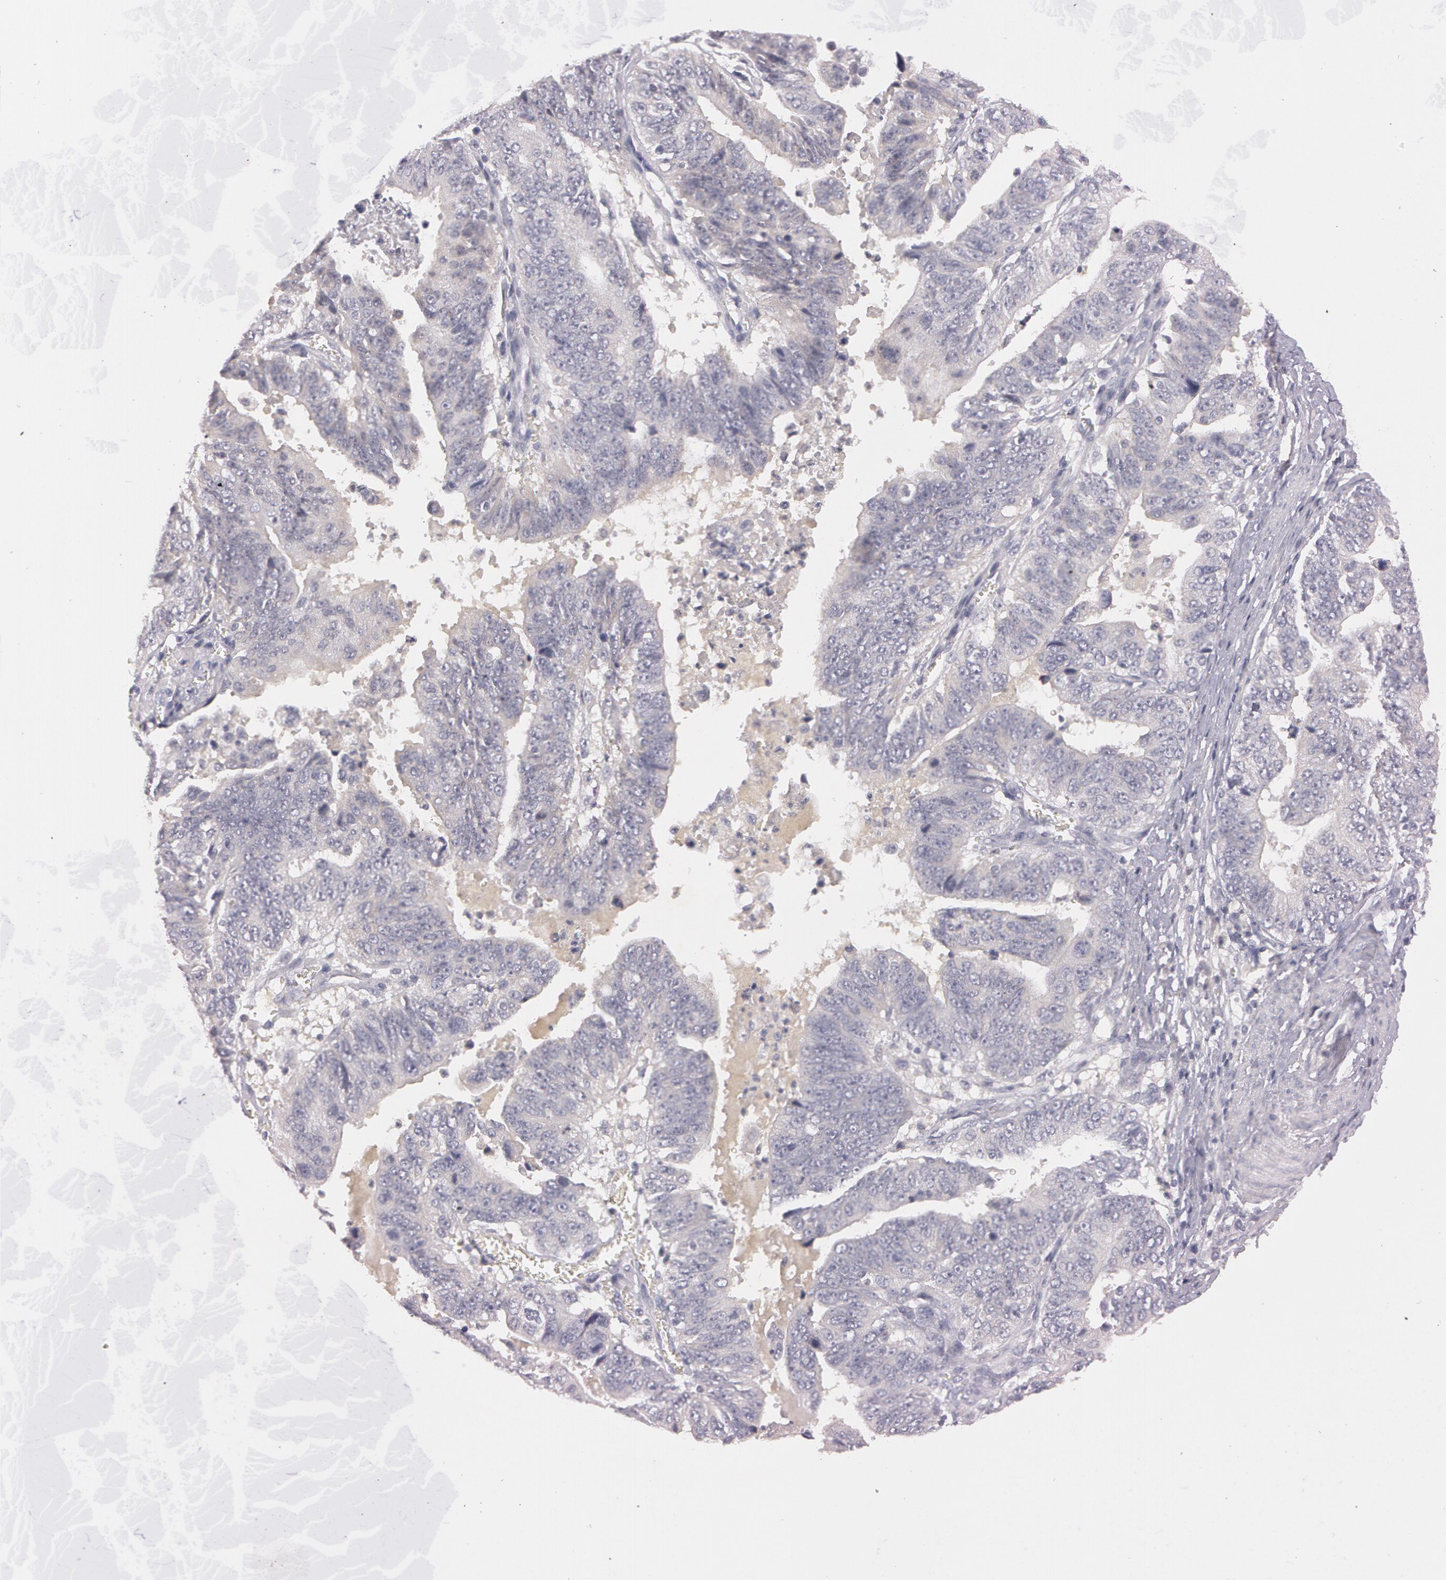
{"staining": {"intensity": "negative", "quantity": "none", "location": "none"}, "tissue": "stomach cancer", "cell_type": "Tumor cells", "image_type": "cancer", "snomed": [{"axis": "morphology", "description": "Adenocarcinoma, NOS"}, {"axis": "topography", "description": "Stomach, upper"}], "caption": "Immunohistochemistry image of neoplastic tissue: stomach cancer (adenocarcinoma) stained with DAB displays no significant protein staining in tumor cells. Brightfield microscopy of immunohistochemistry (IHC) stained with DAB (brown) and hematoxylin (blue), captured at high magnification.", "gene": "MXRA5", "patient": {"sex": "female", "age": 50}}